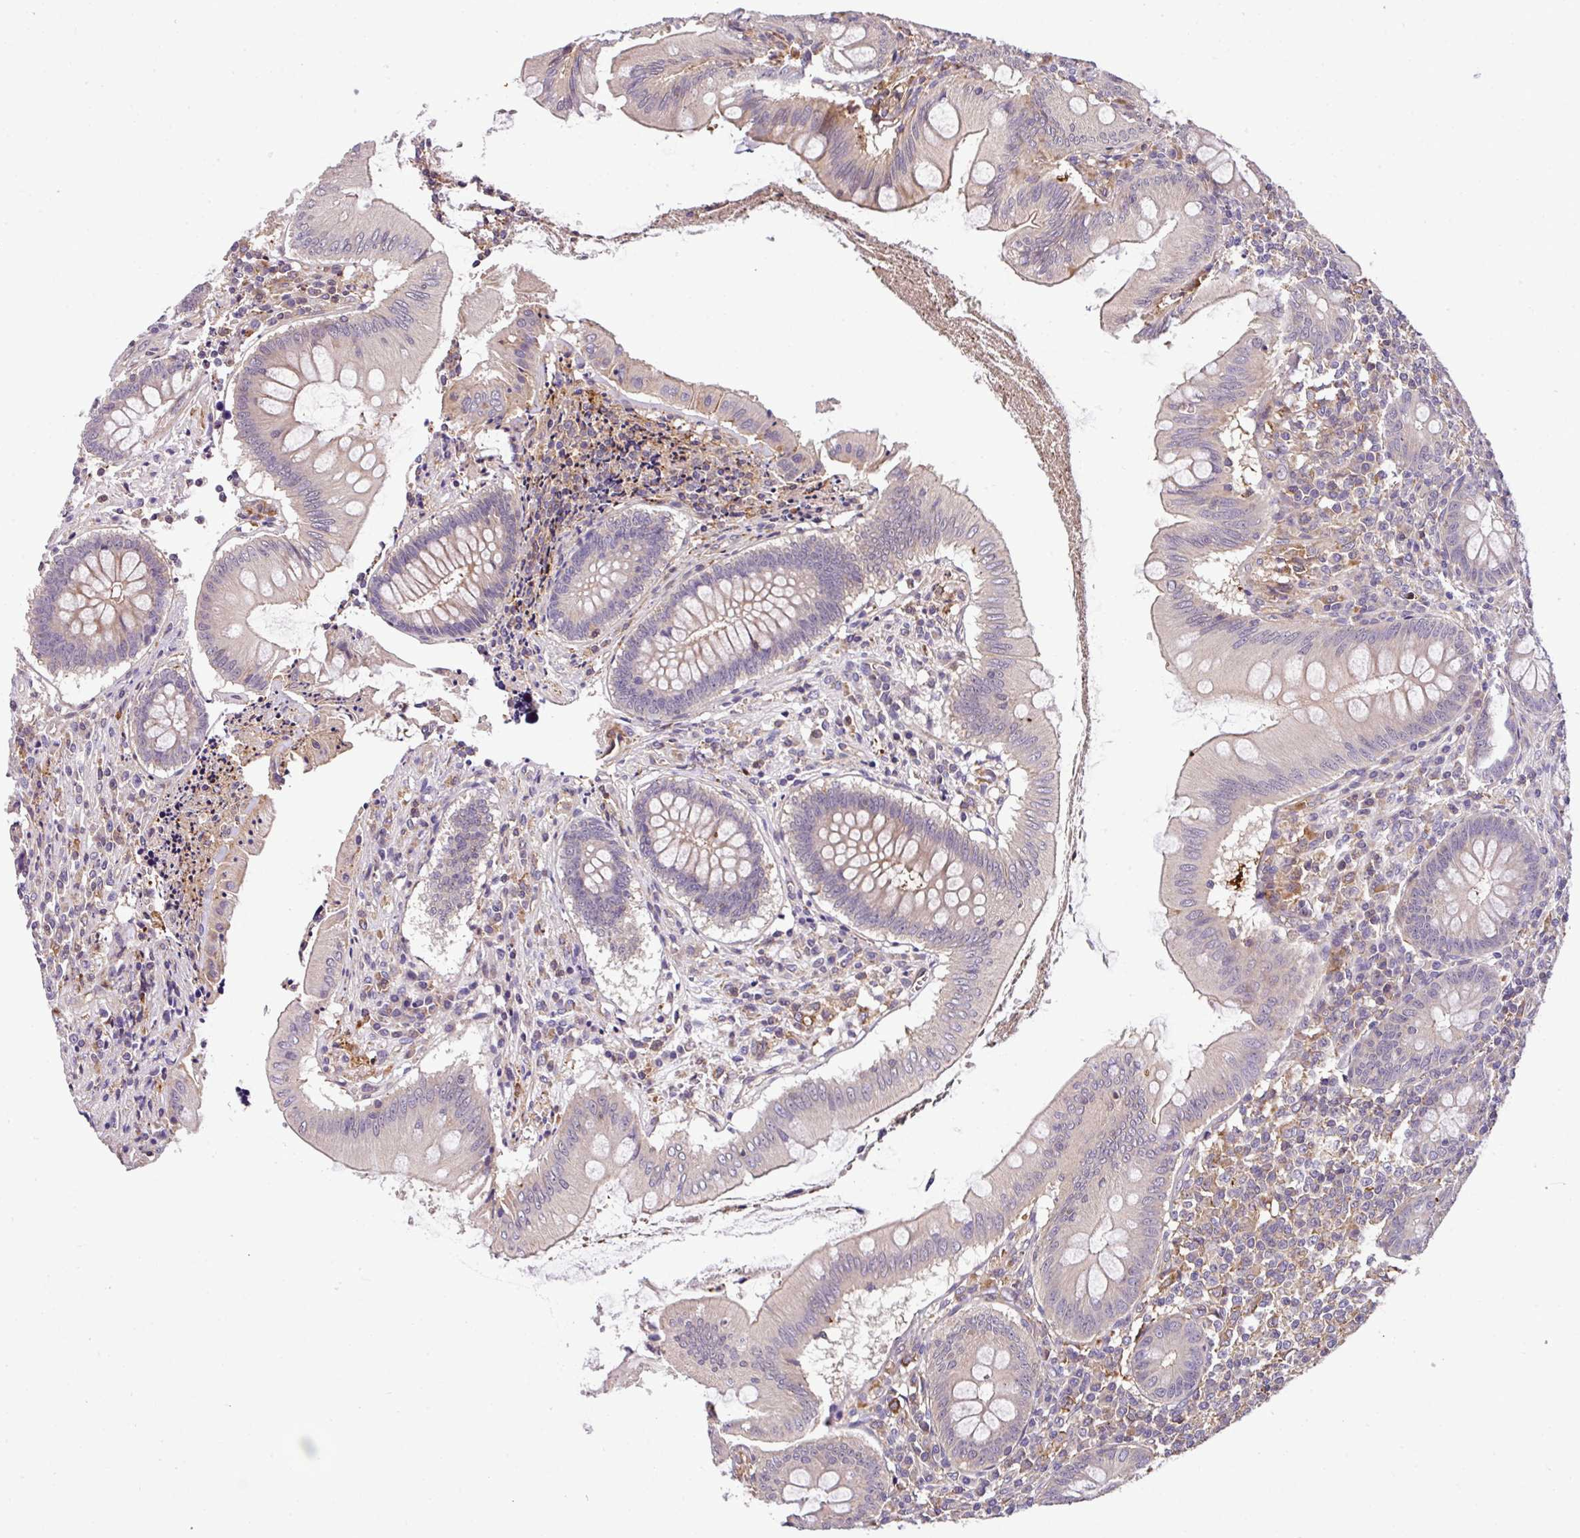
{"staining": {"intensity": "moderate", "quantity": "<25%", "location": "cytoplasmic/membranous"}, "tissue": "appendix", "cell_type": "Glandular cells", "image_type": "normal", "snomed": [{"axis": "morphology", "description": "Normal tissue, NOS"}, {"axis": "topography", "description": "Appendix"}], "caption": "Approximately <25% of glandular cells in normal appendix show moderate cytoplasmic/membranous protein positivity as visualized by brown immunohistochemical staining.", "gene": "CASS4", "patient": {"sex": "female", "age": 51}}